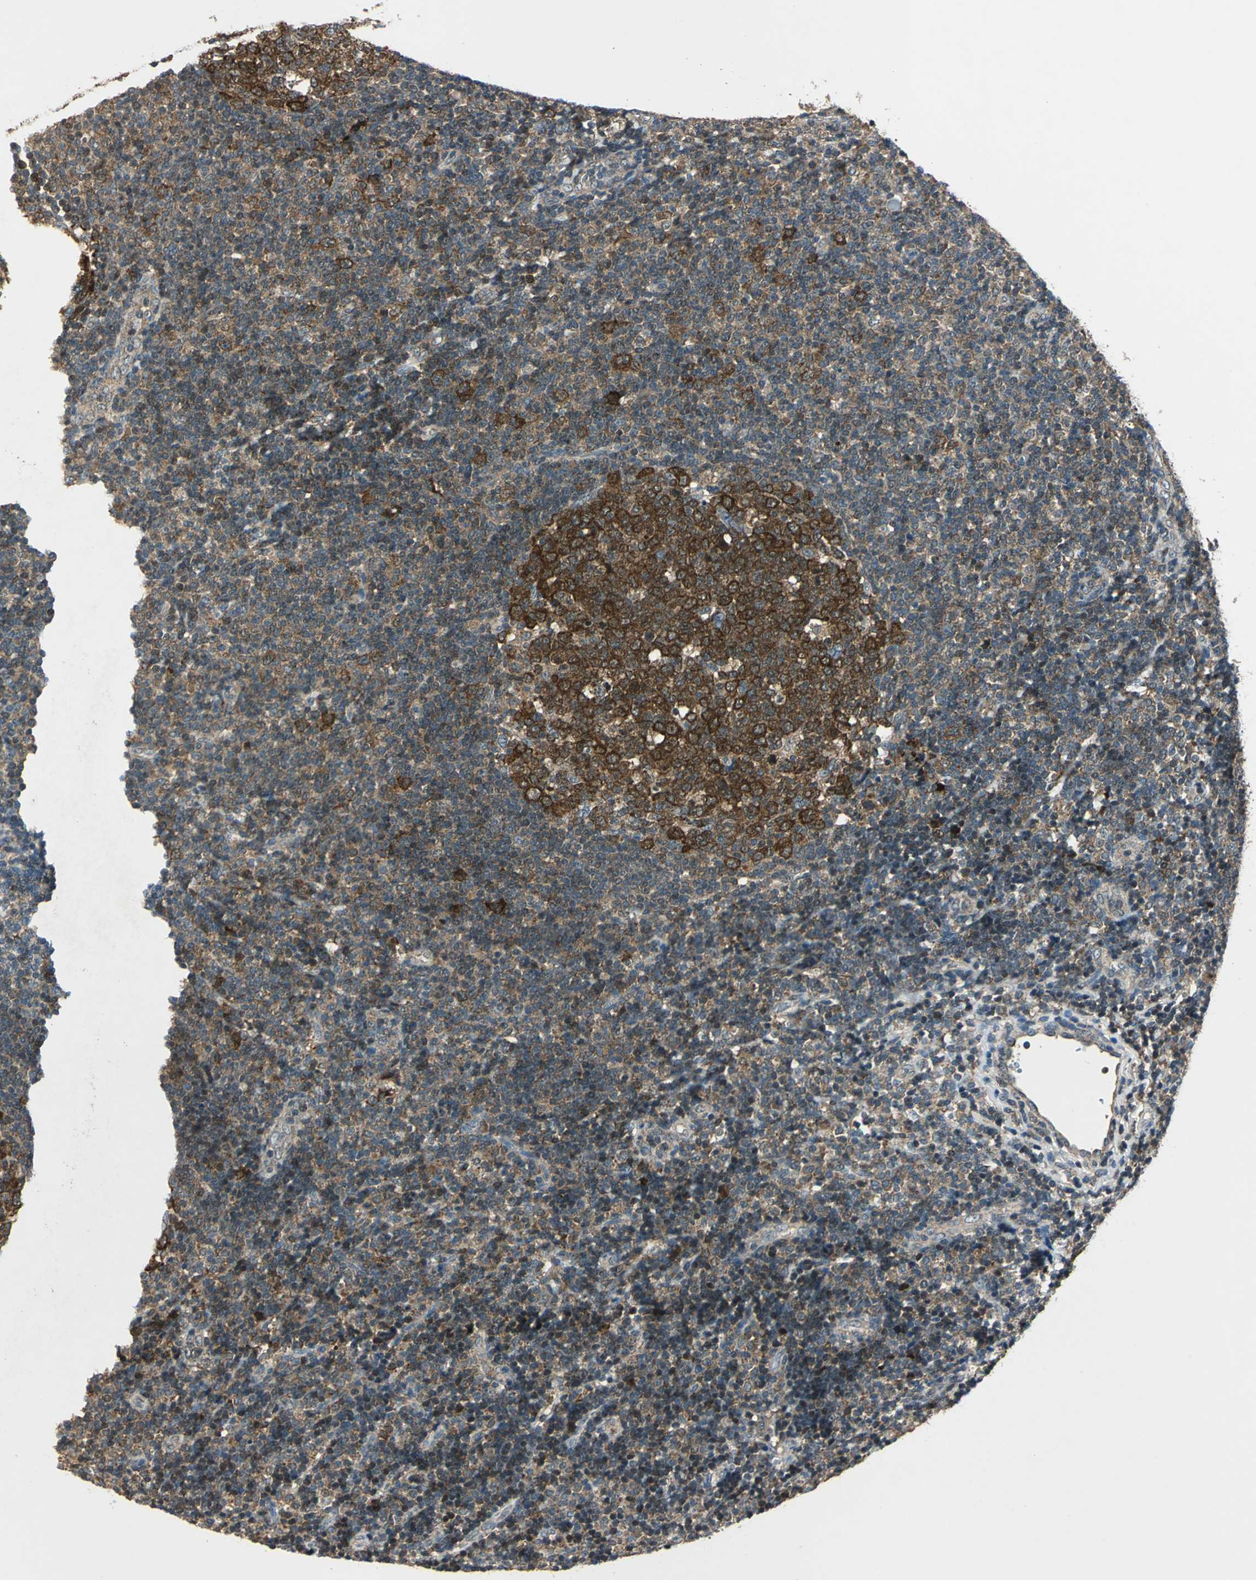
{"staining": {"intensity": "strong", "quantity": ">75%", "location": "nuclear"}, "tissue": "tonsil", "cell_type": "Germinal center cells", "image_type": "normal", "snomed": [{"axis": "morphology", "description": "Normal tissue, NOS"}, {"axis": "topography", "description": "Tonsil"}], "caption": "Protein analysis of normal tonsil shows strong nuclear expression in approximately >75% of germinal center cells.", "gene": "AHSA1", "patient": {"sex": "female", "age": 40}}